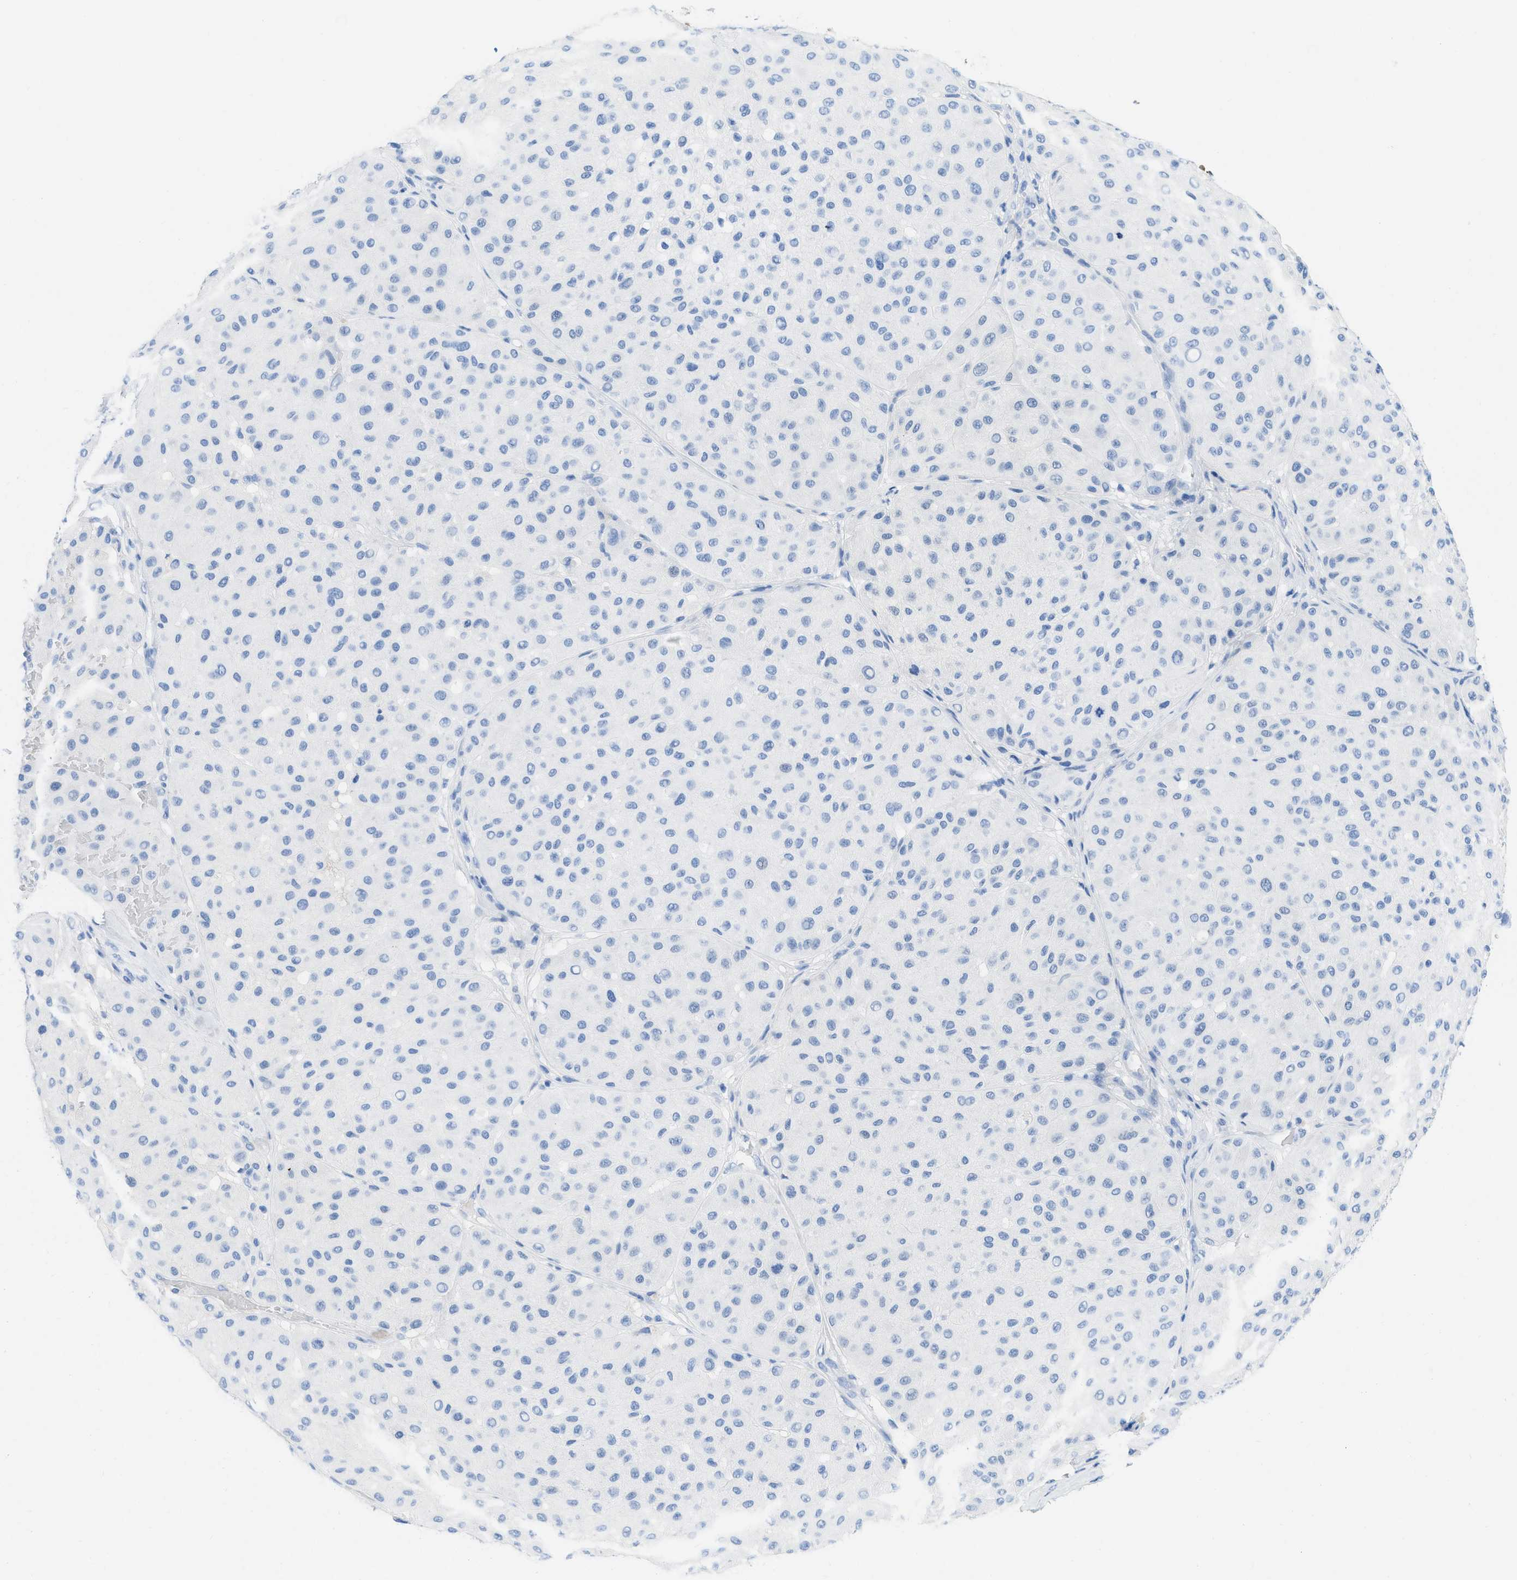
{"staining": {"intensity": "negative", "quantity": "none", "location": "none"}, "tissue": "melanoma", "cell_type": "Tumor cells", "image_type": "cancer", "snomed": [{"axis": "morphology", "description": "Normal tissue, NOS"}, {"axis": "morphology", "description": "Malignant melanoma, Metastatic site"}, {"axis": "topography", "description": "Skin"}], "caption": "Immunohistochemistry (IHC) of melanoma exhibits no staining in tumor cells.", "gene": "COL3A1", "patient": {"sex": "male", "age": 41}}